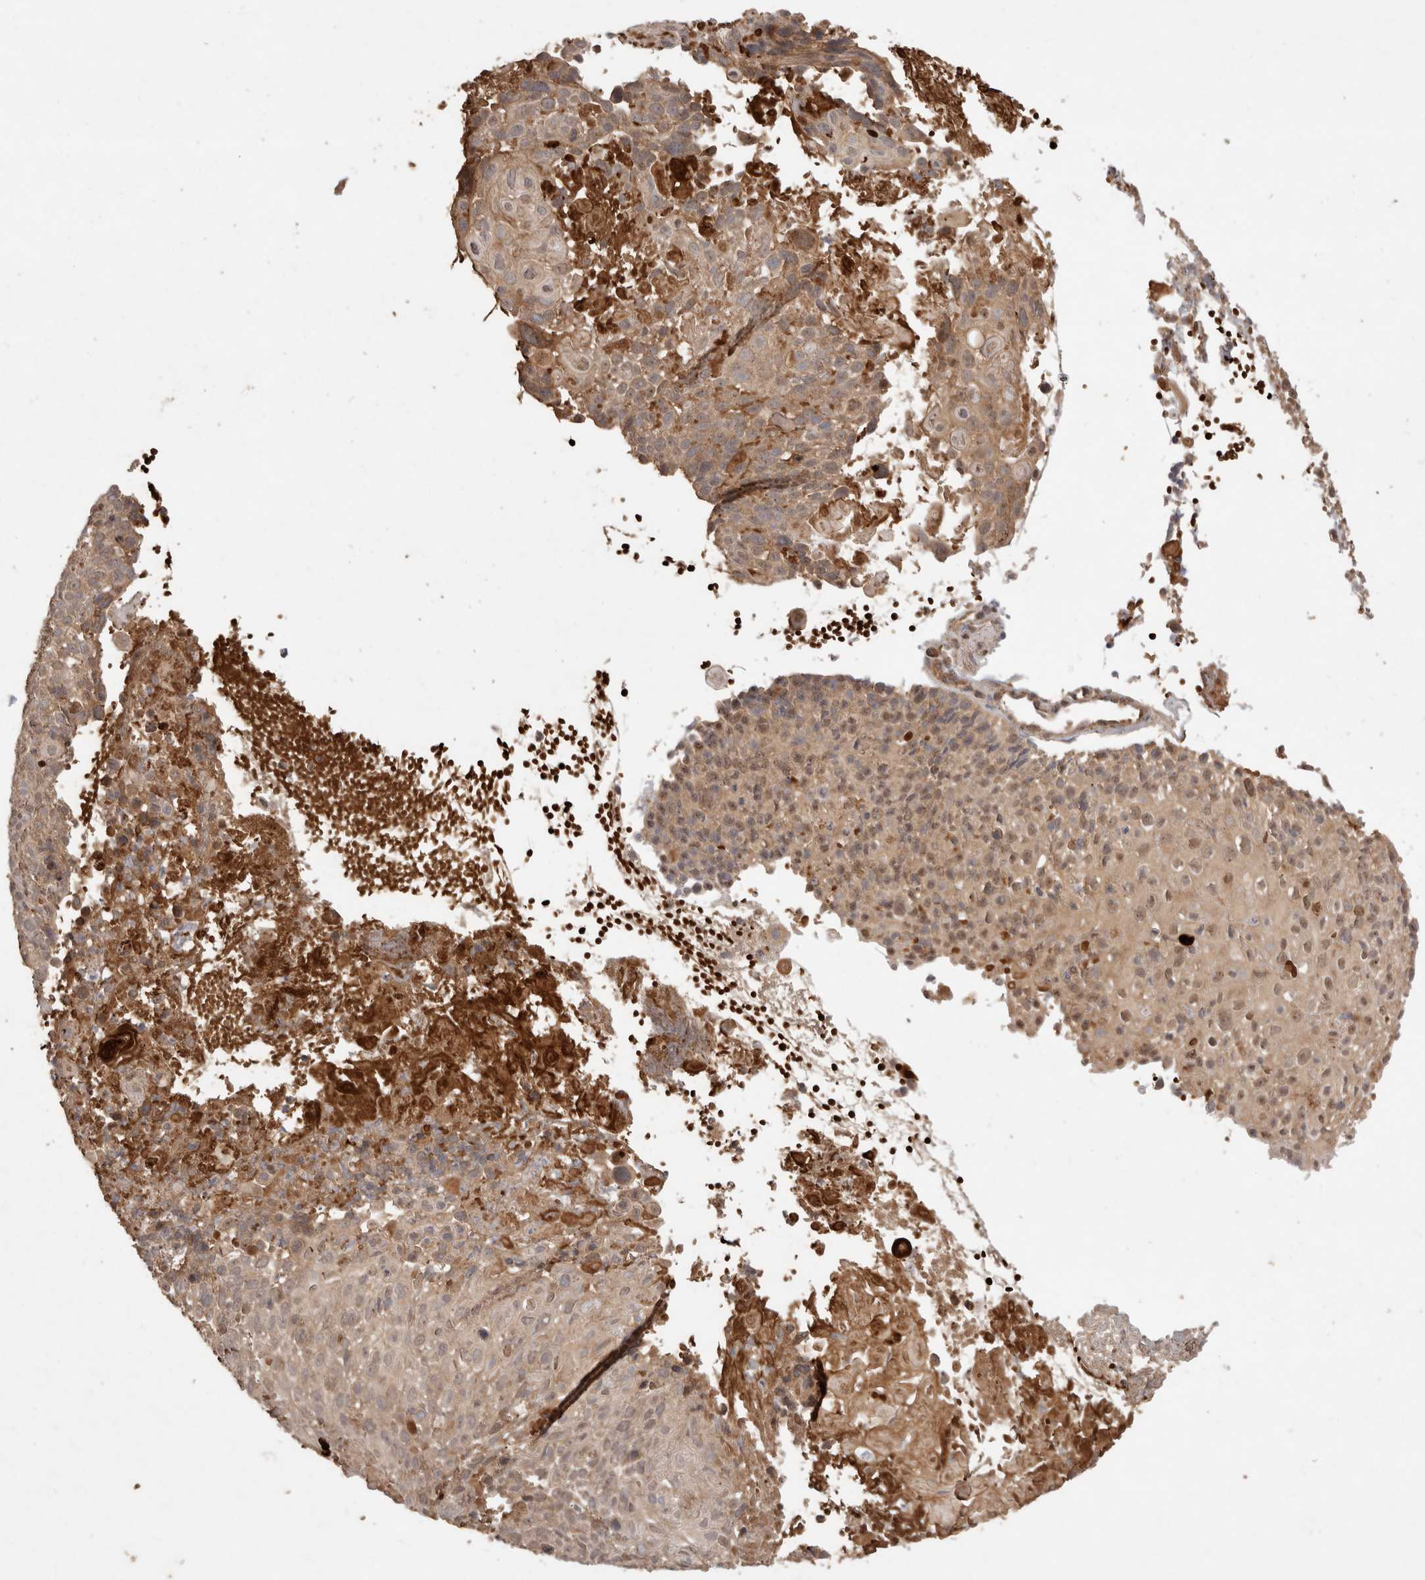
{"staining": {"intensity": "weak", "quantity": ">75%", "location": "cytoplasmic/membranous"}, "tissue": "cervical cancer", "cell_type": "Tumor cells", "image_type": "cancer", "snomed": [{"axis": "morphology", "description": "Squamous cell carcinoma, NOS"}, {"axis": "topography", "description": "Cervix"}], "caption": "A brown stain highlights weak cytoplasmic/membranous positivity of a protein in human cervical cancer (squamous cell carcinoma) tumor cells.", "gene": "FAM221A", "patient": {"sex": "female", "age": 74}}